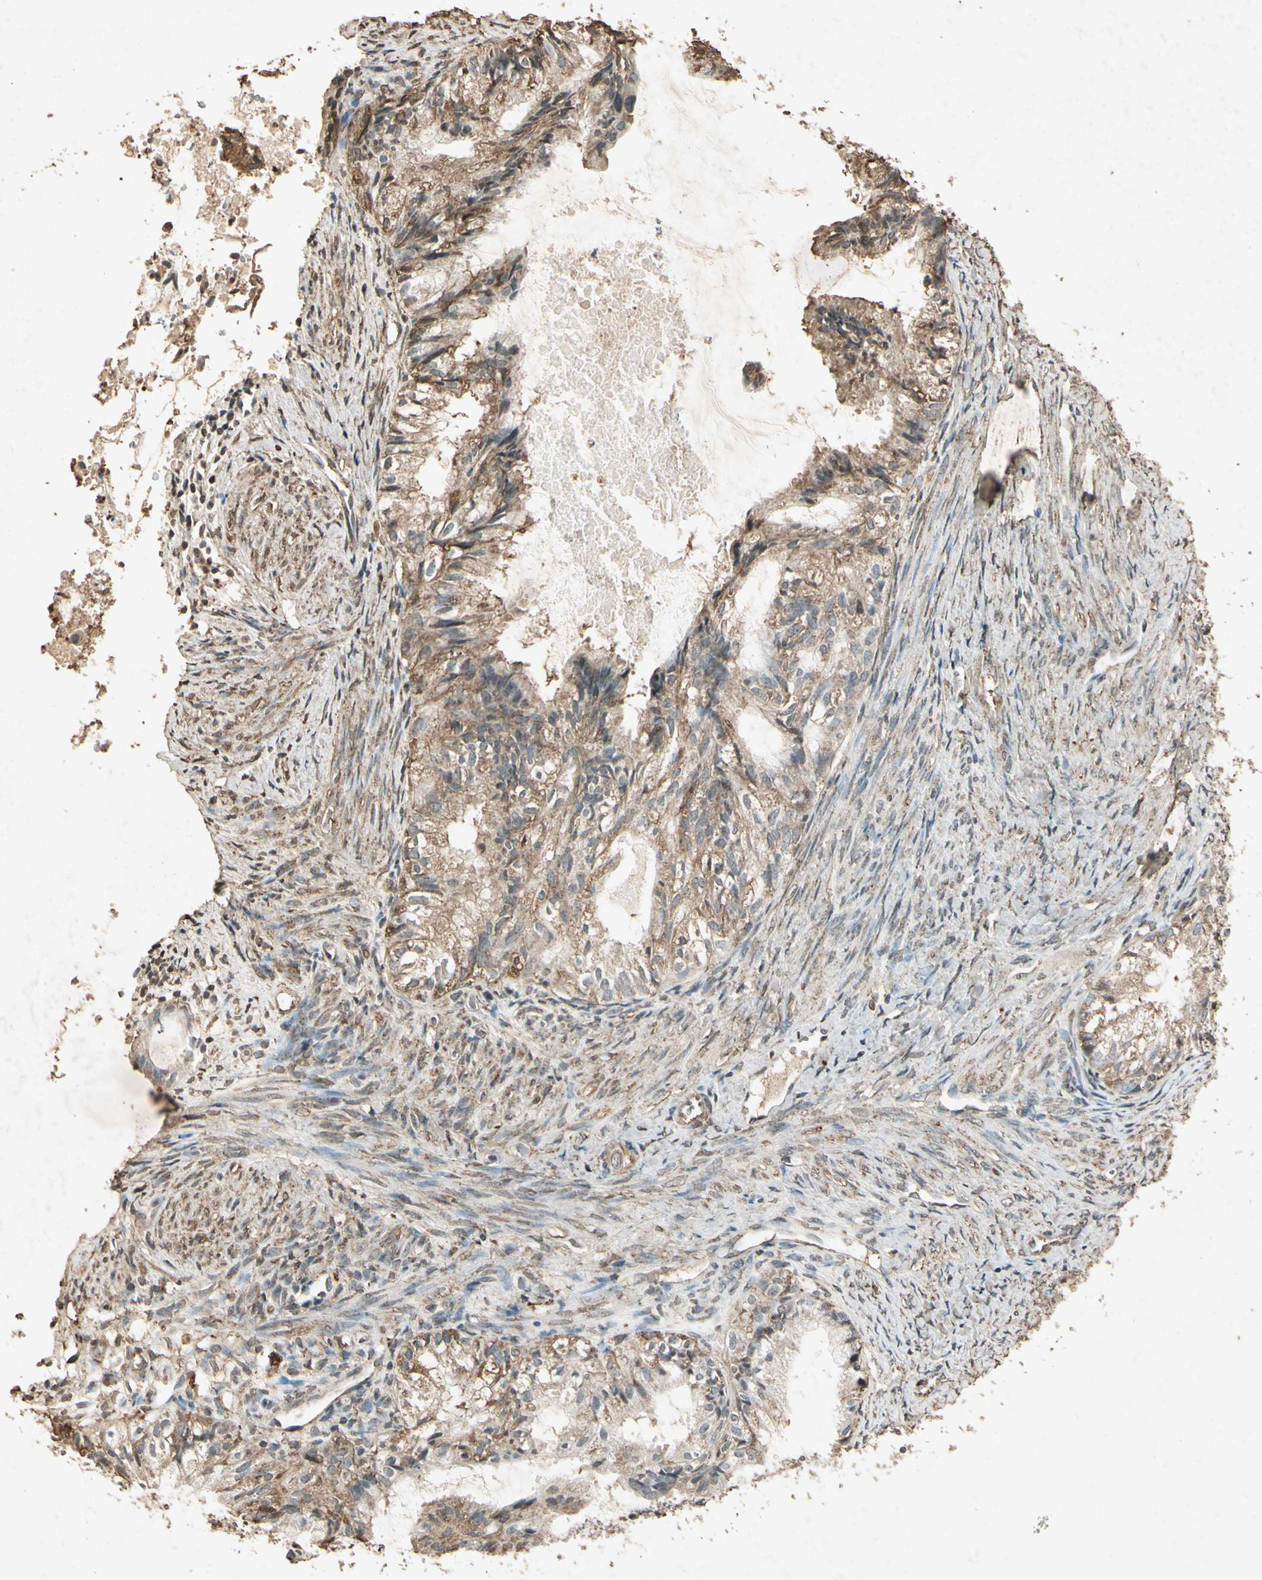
{"staining": {"intensity": "moderate", "quantity": "25%-75%", "location": "cytoplasmic/membranous"}, "tissue": "cervical cancer", "cell_type": "Tumor cells", "image_type": "cancer", "snomed": [{"axis": "morphology", "description": "Normal tissue, NOS"}, {"axis": "morphology", "description": "Adenocarcinoma, NOS"}, {"axis": "topography", "description": "Cervix"}, {"axis": "topography", "description": "Endometrium"}], "caption": "High-magnification brightfield microscopy of cervical adenocarcinoma stained with DAB (3,3'-diaminobenzidine) (brown) and counterstained with hematoxylin (blue). tumor cells exhibit moderate cytoplasmic/membranous positivity is appreciated in about25%-75% of cells. Immunohistochemistry (ihc) stains the protein of interest in brown and the nuclei are stained blue.", "gene": "GC", "patient": {"sex": "female", "age": 86}}